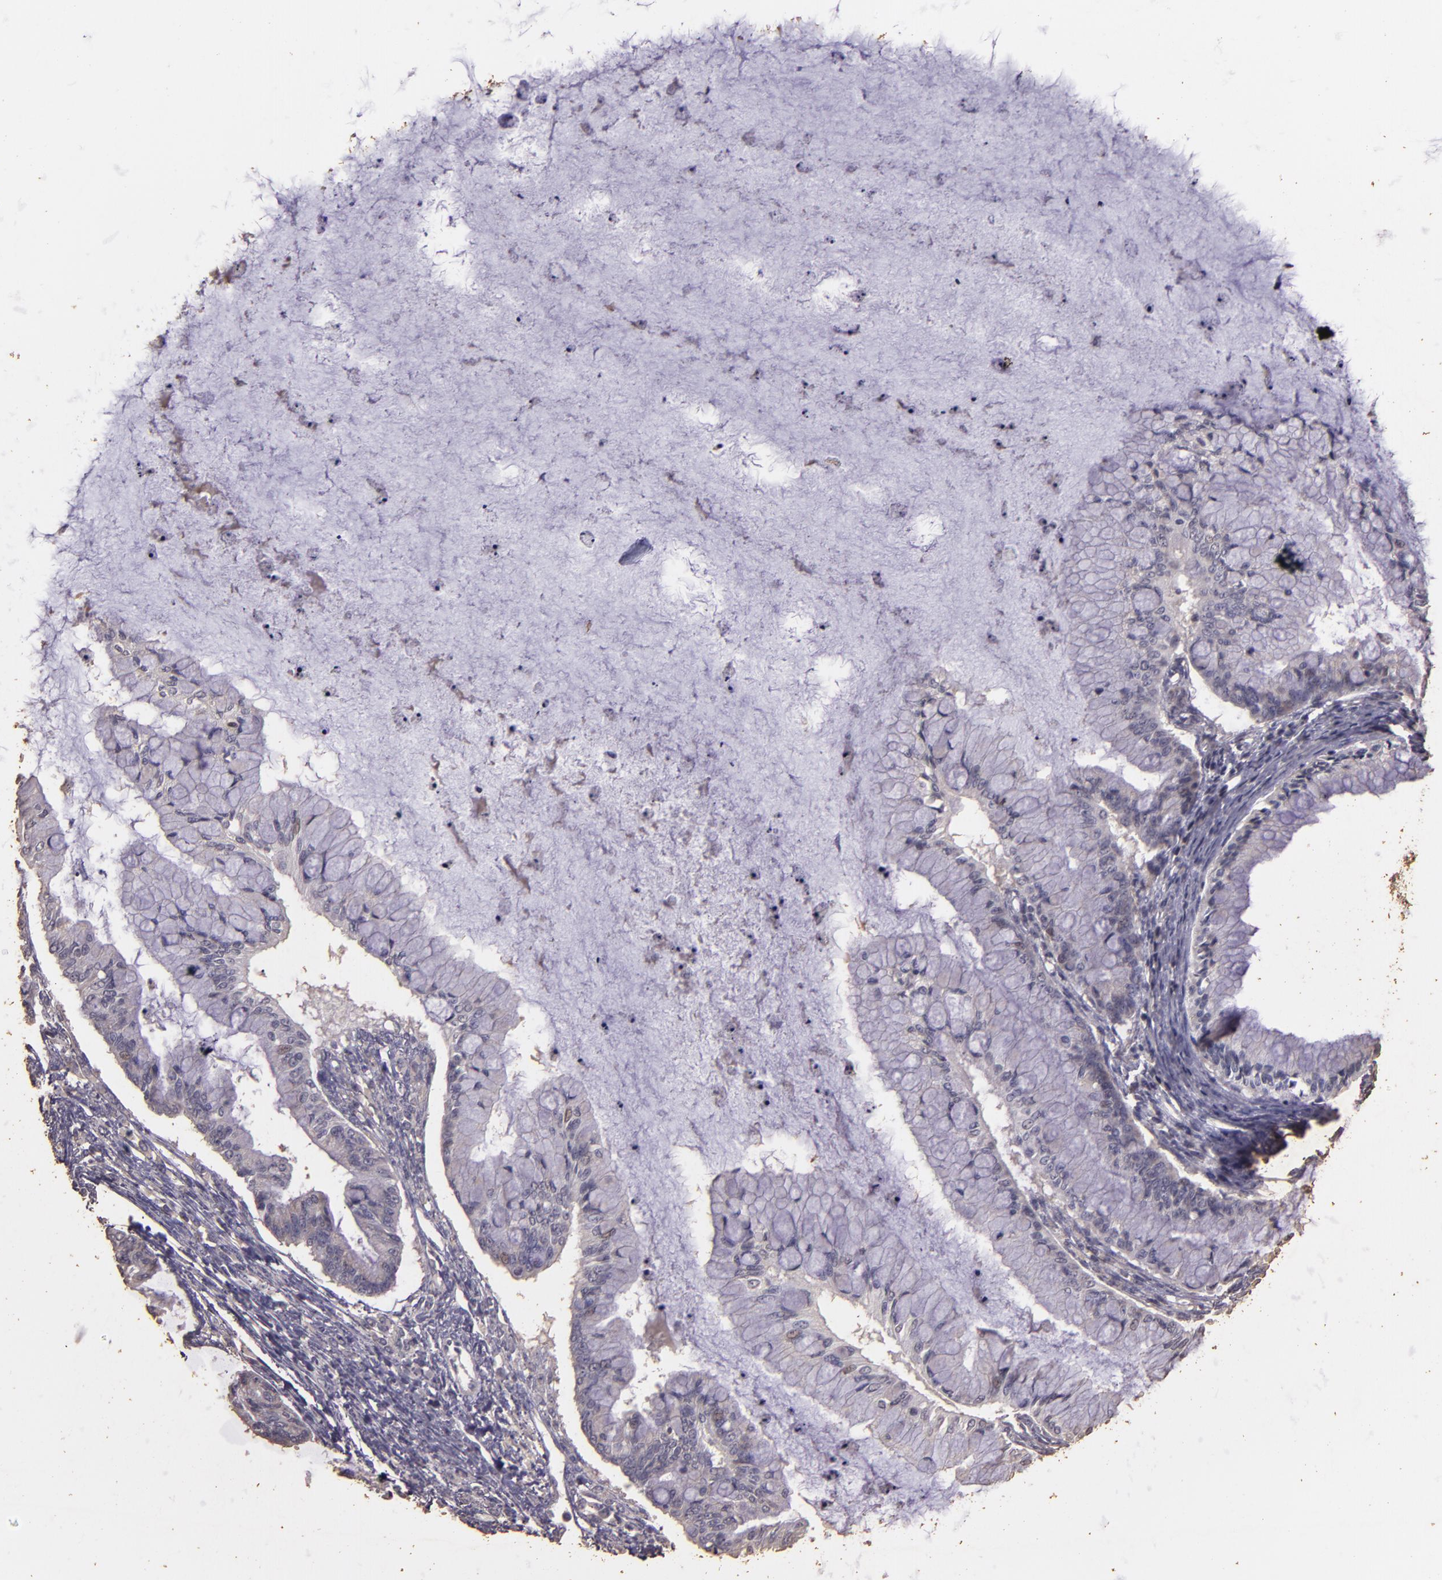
{"staining": {"intensity": "negative", "quantity": "none", "location": "none"}, "tissue": "ovarian cancer", "cell_type": "Tumor cells", "image_type": "cancer", "snomed": [{"axis": "morphology", "description": "Cystadenocarcinoma, mucinous, NOS"}, {"axis": "topography", "description": "Ovary"}], "caption": "There is no significant positivity in tumor cells of ovarian cancer.", "gene": "BCL2L13", "patient": {"sex": "female", "age": 57}}